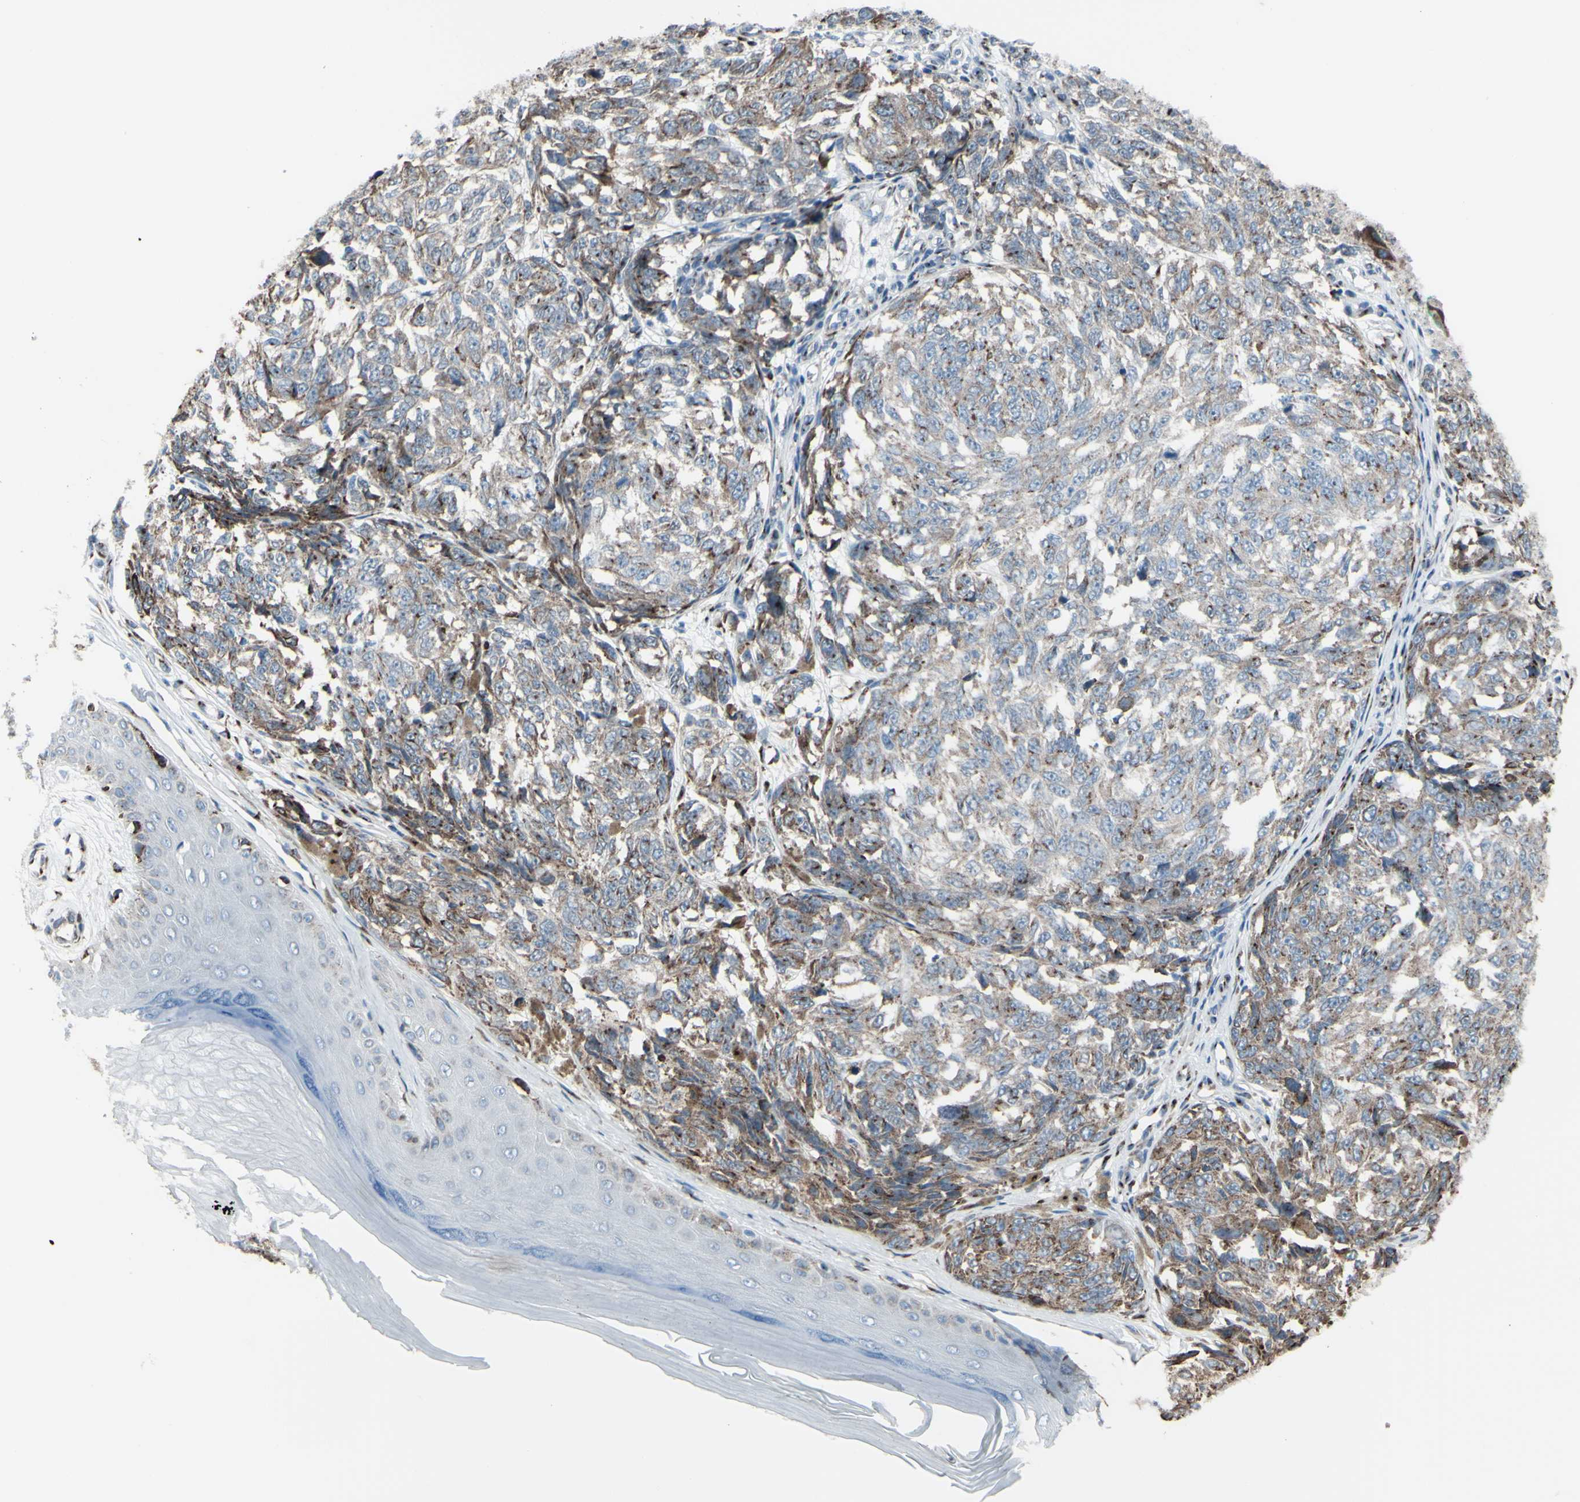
{"staining": {"intensity": "moderate", "quantity": ">75%", "location": "cytoplasmic/membranous"}, "tissue": "melanoma", "cell_type": "Tumor cells", "image_type": "cancer", "snomed": [{"axis": "morphology", "description": "Malignant melanoma, NOS"}, {"axis": "topography", "description": "Skin"}], "caption": "Human melanoma stained with a brown dye exhibits moderate cytoplasmic/membranous positive positivity in about >75% of tumor cells.", "gene": "GLG1", "patient": {"sex": "female", "age": 64}}